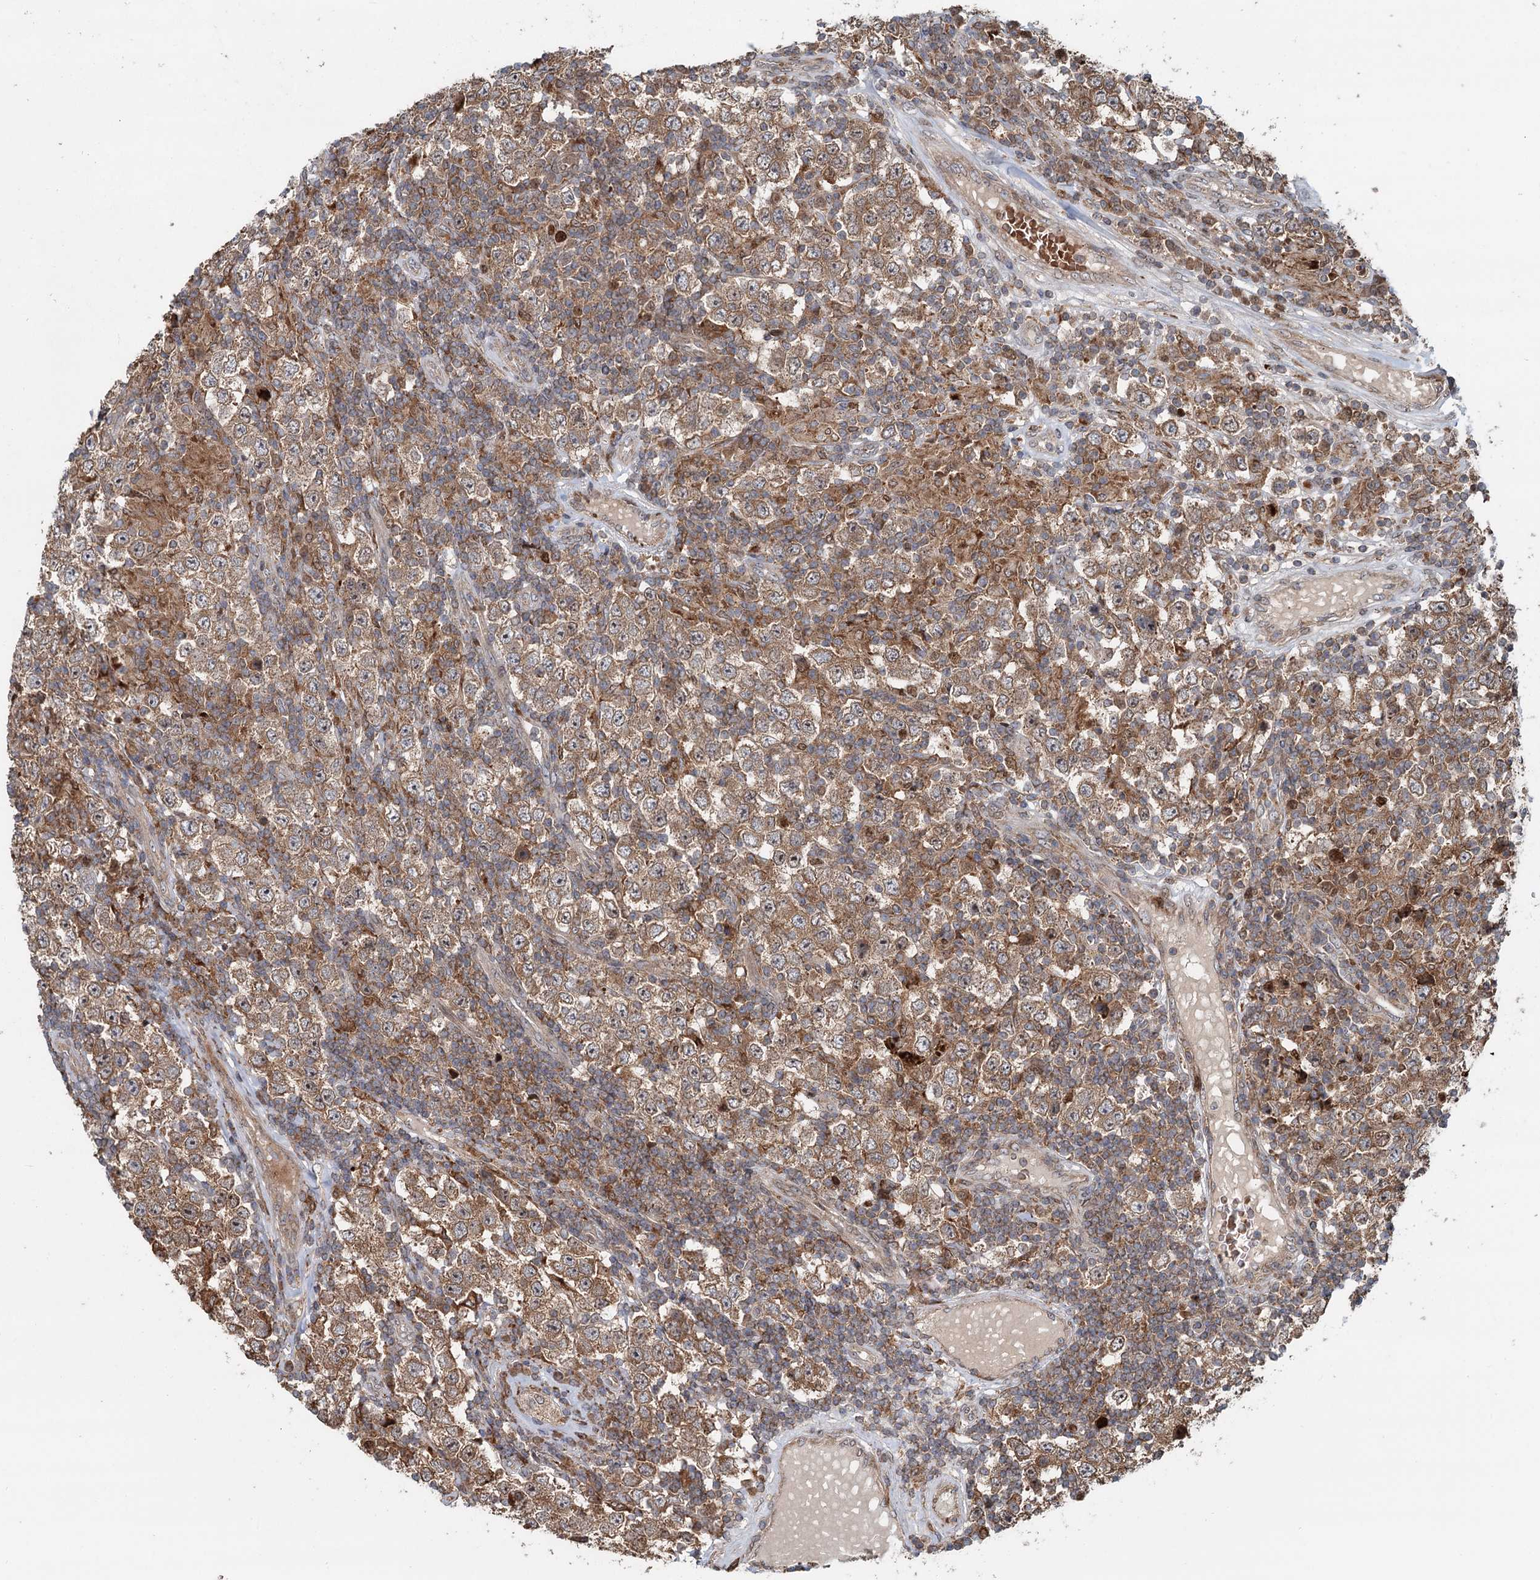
{"staining": {"intensity": "moderate", "quantity": ">75%", "location": "cytoplasmic/membranous"}, "tissue": "testis cancer", "cell_type": "Tumor cells", "image_type": "cancer", "snomed": [{"axis": "morphology", "description": "Normal tissue, NOS"}, {"axis": "morphology", "description": "Urothelial carcinoma, High grade"}, {"axis": "morphology", "description": "Seminoma, NOS"}, {"axis": "morphology", "description": "Carcinoma, Embryonal, NOS"}, {"axis": "topography", "description": "Urinary bladder"}, {"axis": "topography", "description": "Testis"}], "caption": "Testis high-grade urothelial carcinoma stained for a protein reveals moderate cytoplasmic/membranous positivity in tumor cells. The staining is performed using DAB (3,3'-diaminobenzidine) brown chromogen to label protein expression. The nuclei are counter-stained blue using hematoxylin.", "gene": "RNF111", "patient": {"sex": "male", "age": 41}}